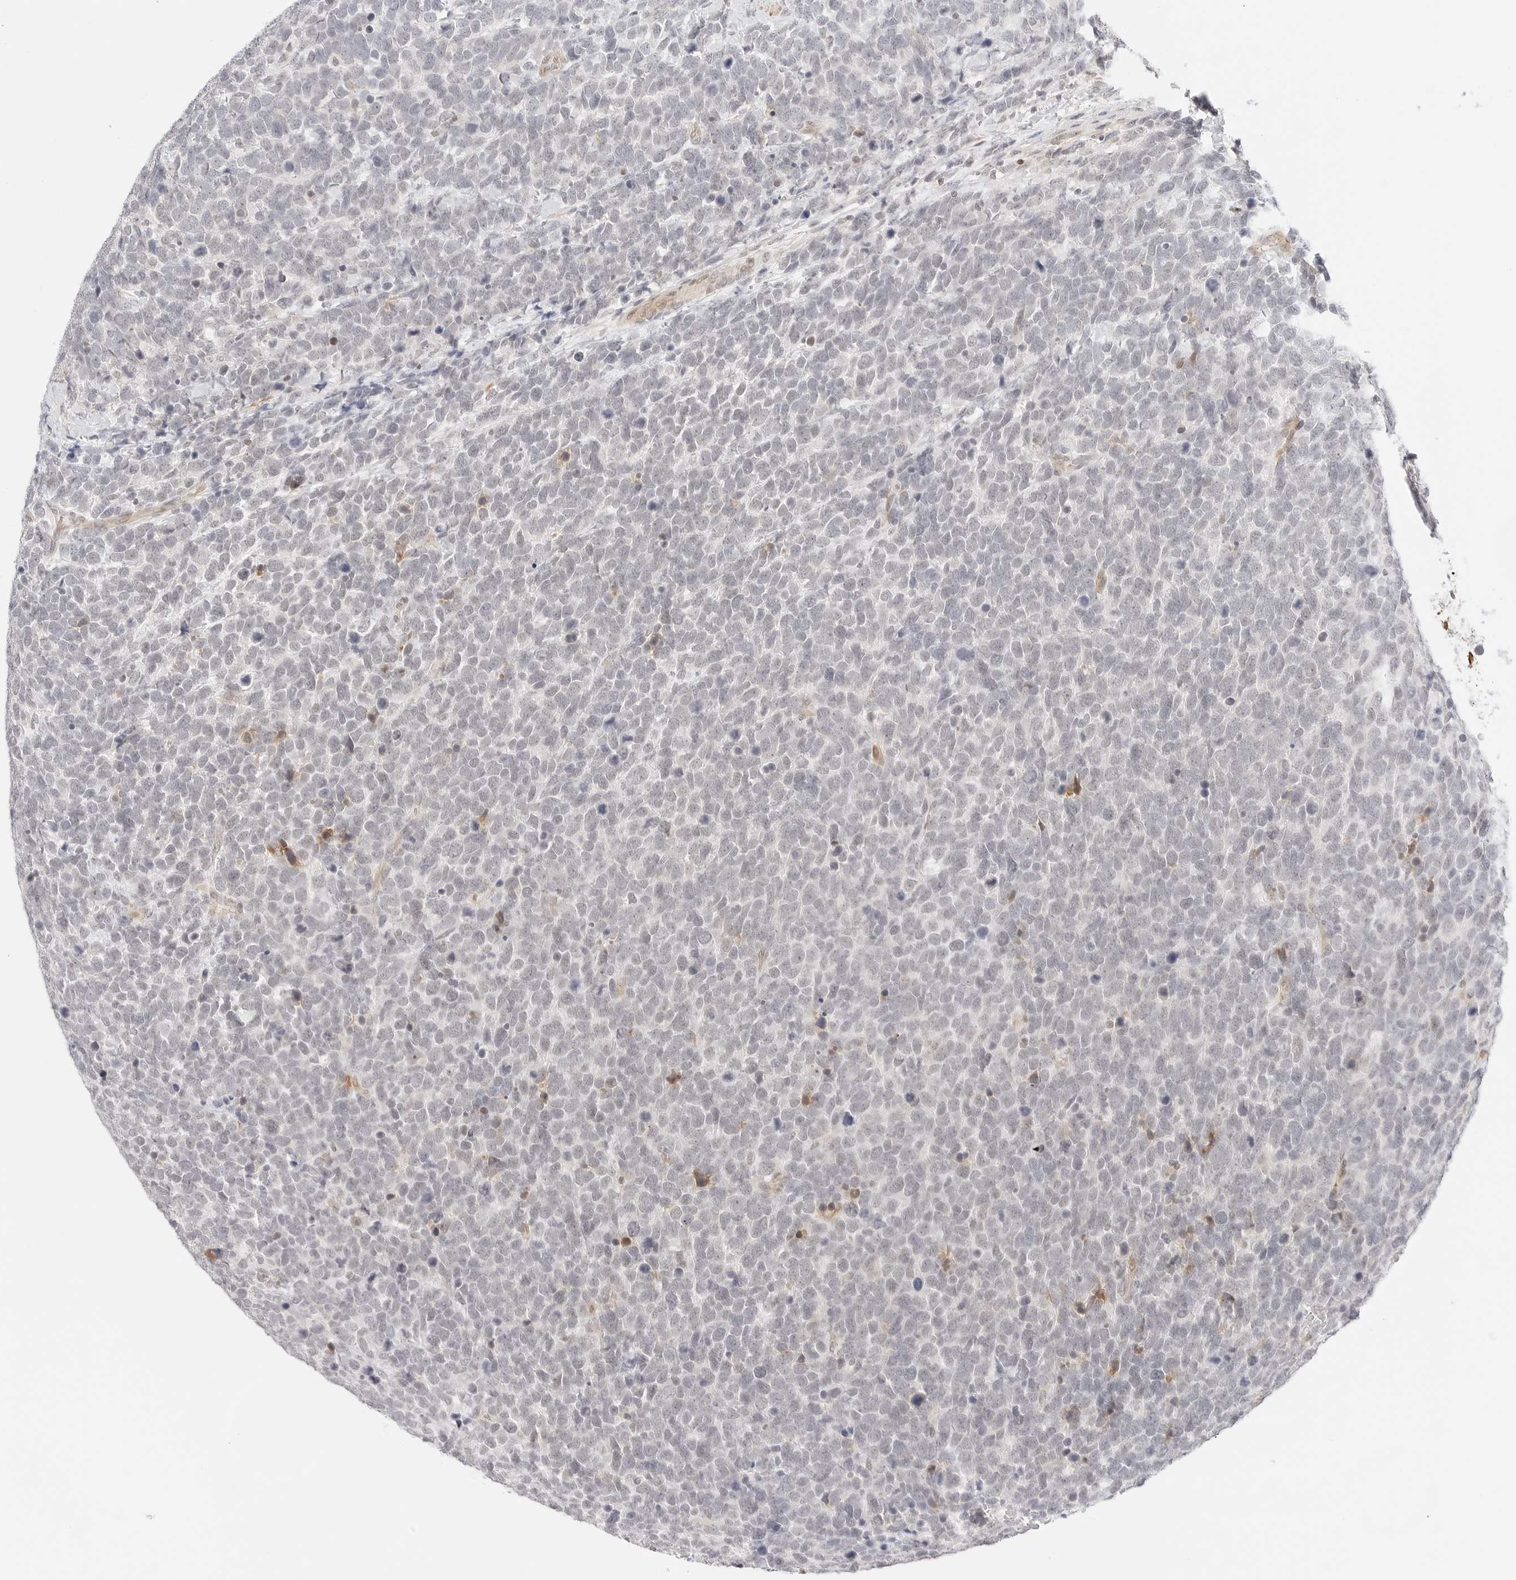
{"staining": {"intensity": "weak", "quantity": "<25%", "location": "nuclear"}, "tissue": "urothelial cancer", "cell_type": "Tumor cells", "image_type": "cancer", "snomed": [{"axis": "morphology", "description": "Urothelial carcinoma, High grade"}, {"axis": "topography", "description": "Urinary bladder"}], "caption": "A photomicrograph of human urothelial carcinoma (high-grade) is negative for staining in tumor cells.", "gene": "TEKT2", "patient": {"sex": "female", "age": 82}}